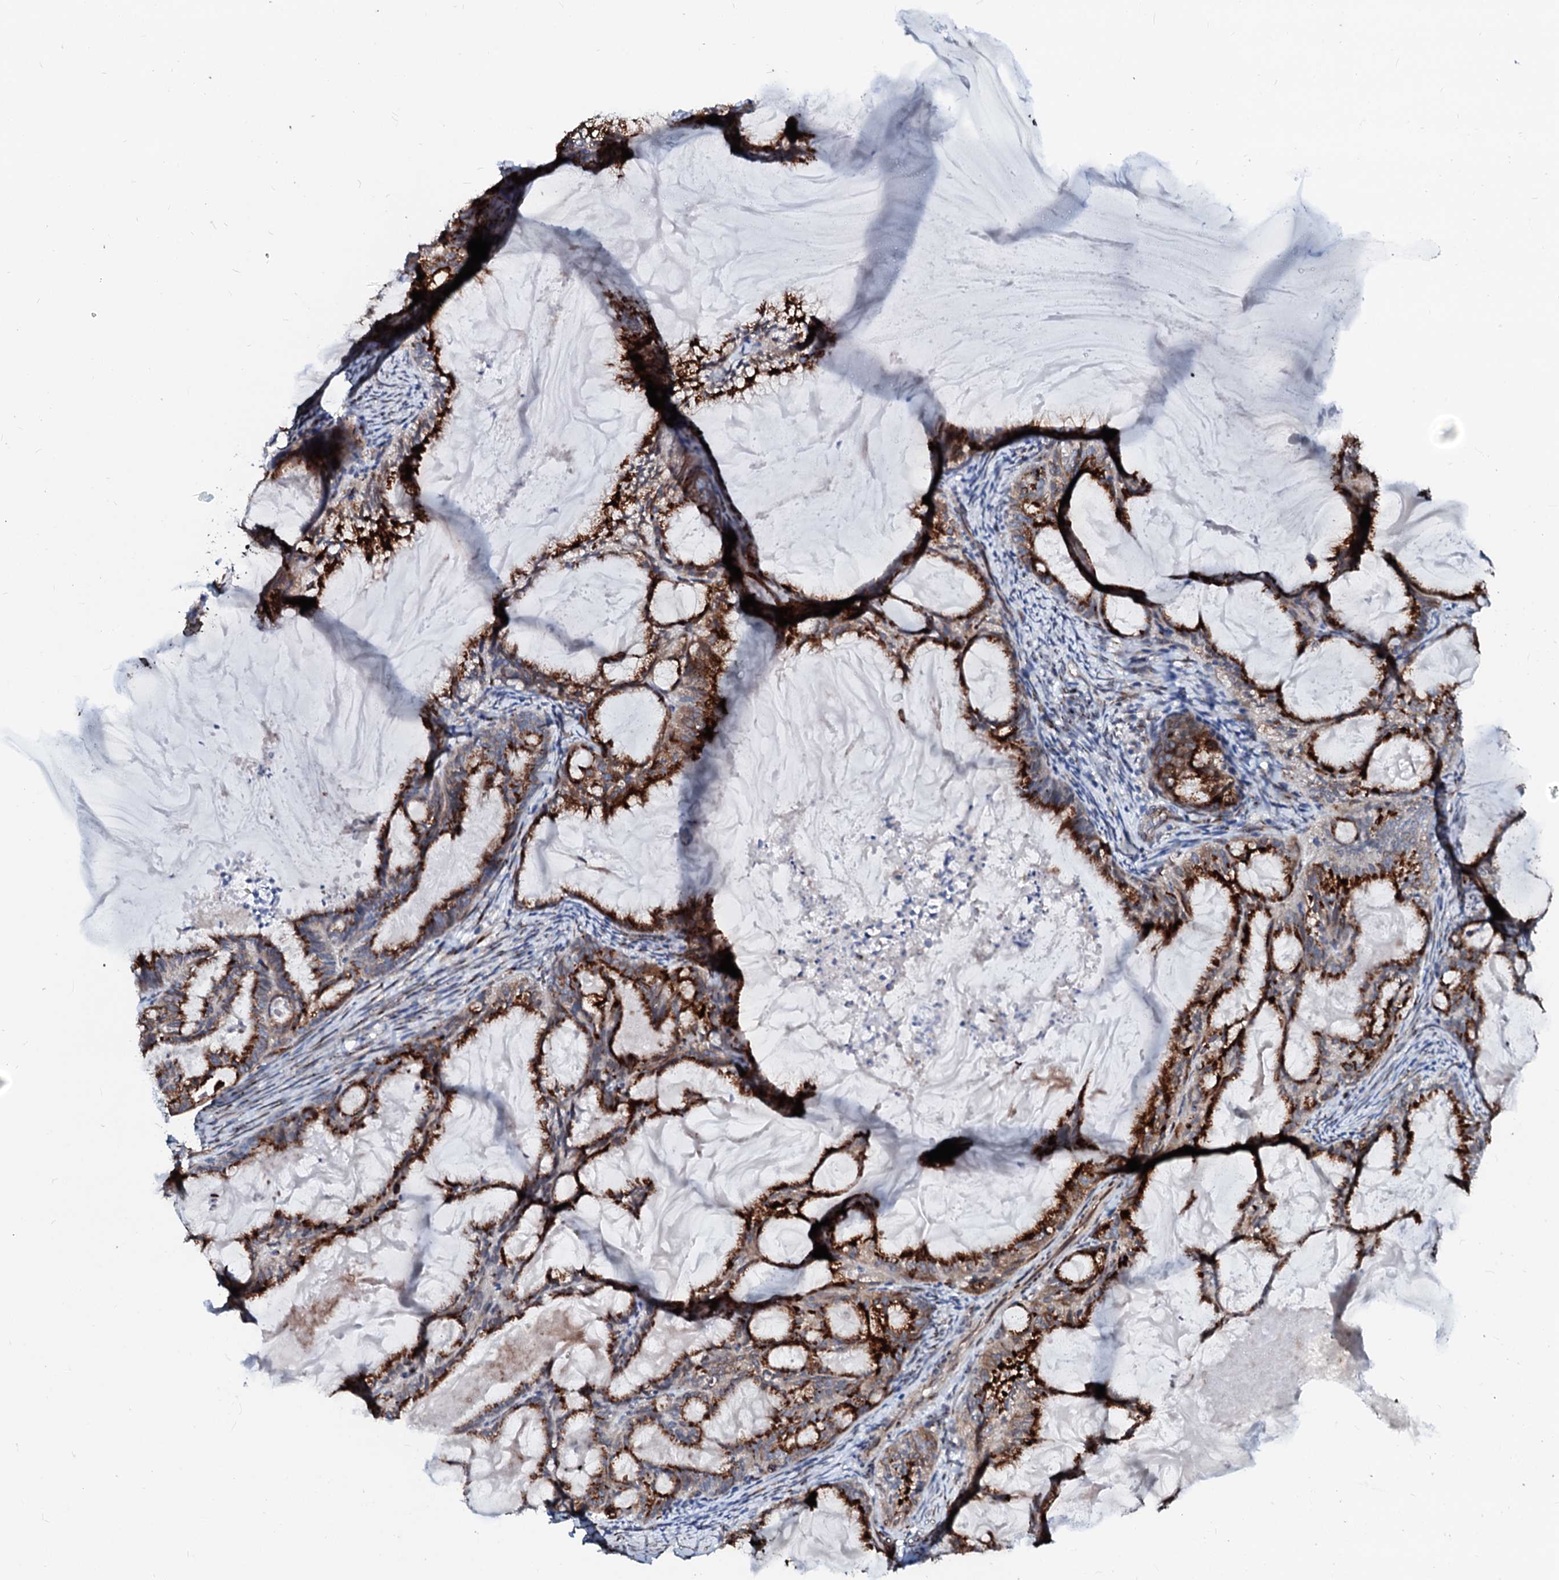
{"staining": {"intensity": "strong", "quantity": ">75%", "location": "cytoplasmic/membranous"}, "tissue": "endometrial cancer", "cell_type": "Tumor cells", "image_type": "cancer", "snomed": [{"axis": "morphology", "description": "Adenocarcinoma, NOS"}, {"axis": "topography", "description": "Endometrium"}], "caption": "Endometrial adenocarcinoma stained with DAB immunohistochemistry (IHC) shows high levels of strong cytoplasmic/membranous positivity in about >75% of tumor cells.", "gene": "TMCO3", "patient": {"sex": "female", "age": 86}}